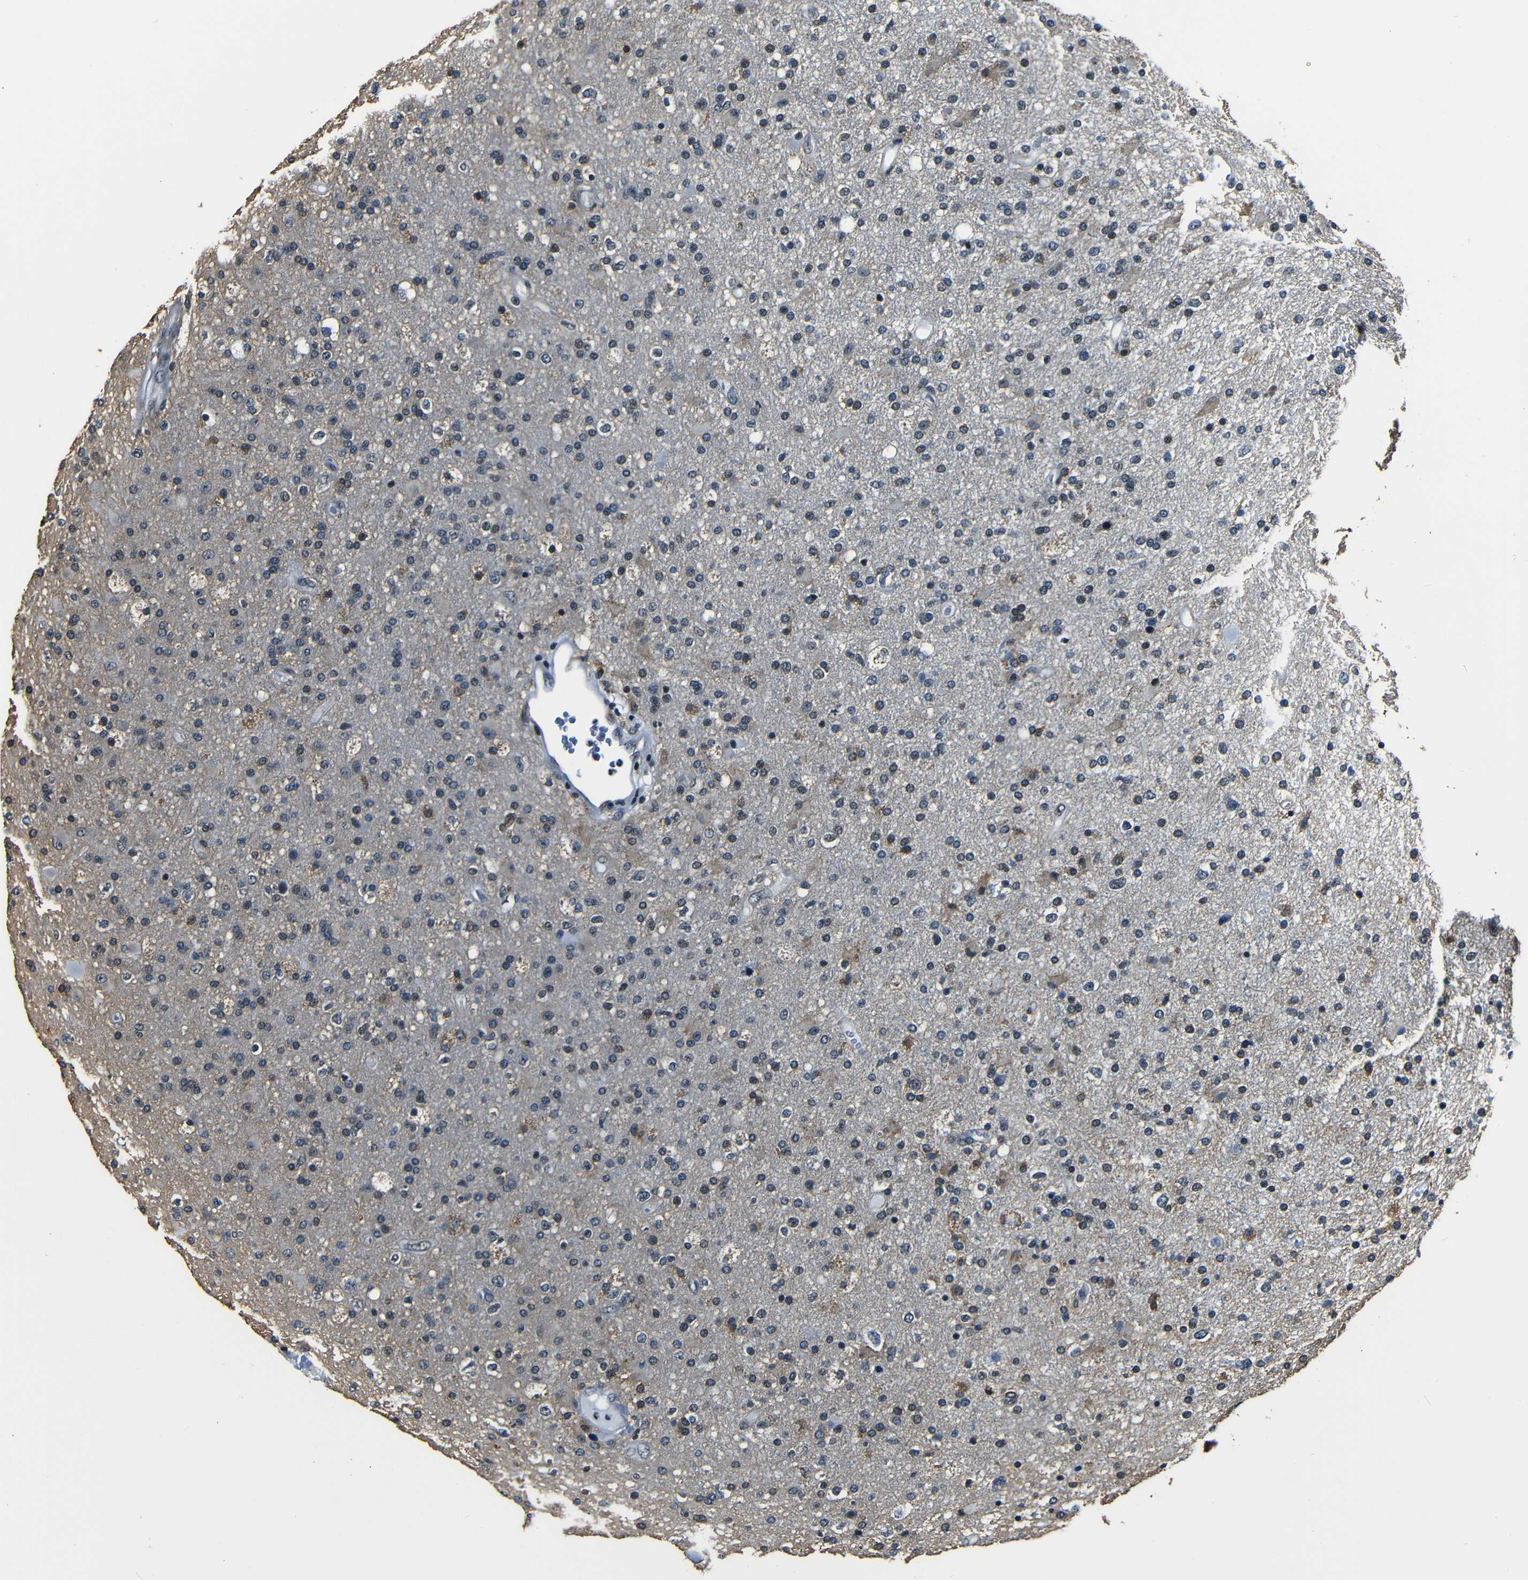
{"staining": {"intensity": "moderate", "quantity": "<25%", "location": "cytoplasmic/membranous"}, "tissue": "glioma", "cell_type": "Tumor cells", "image_type": "cancer", "snomed": [{"axis": "morphology", "description": "Glioma, malignant, High grade"}, {"axis": "topography", "description": "Brain"}], "caption": "Immunohistochemistry of human high-grade glioma (malignant) reveals low levels of moderate cytoplasmic/membranous positivity in about <25% of tumor cells. (DAB IHC with brightfield microscopy, high magnification).", "gene": "NCBP3", "patient": {"sex": "male", "age": 33}}